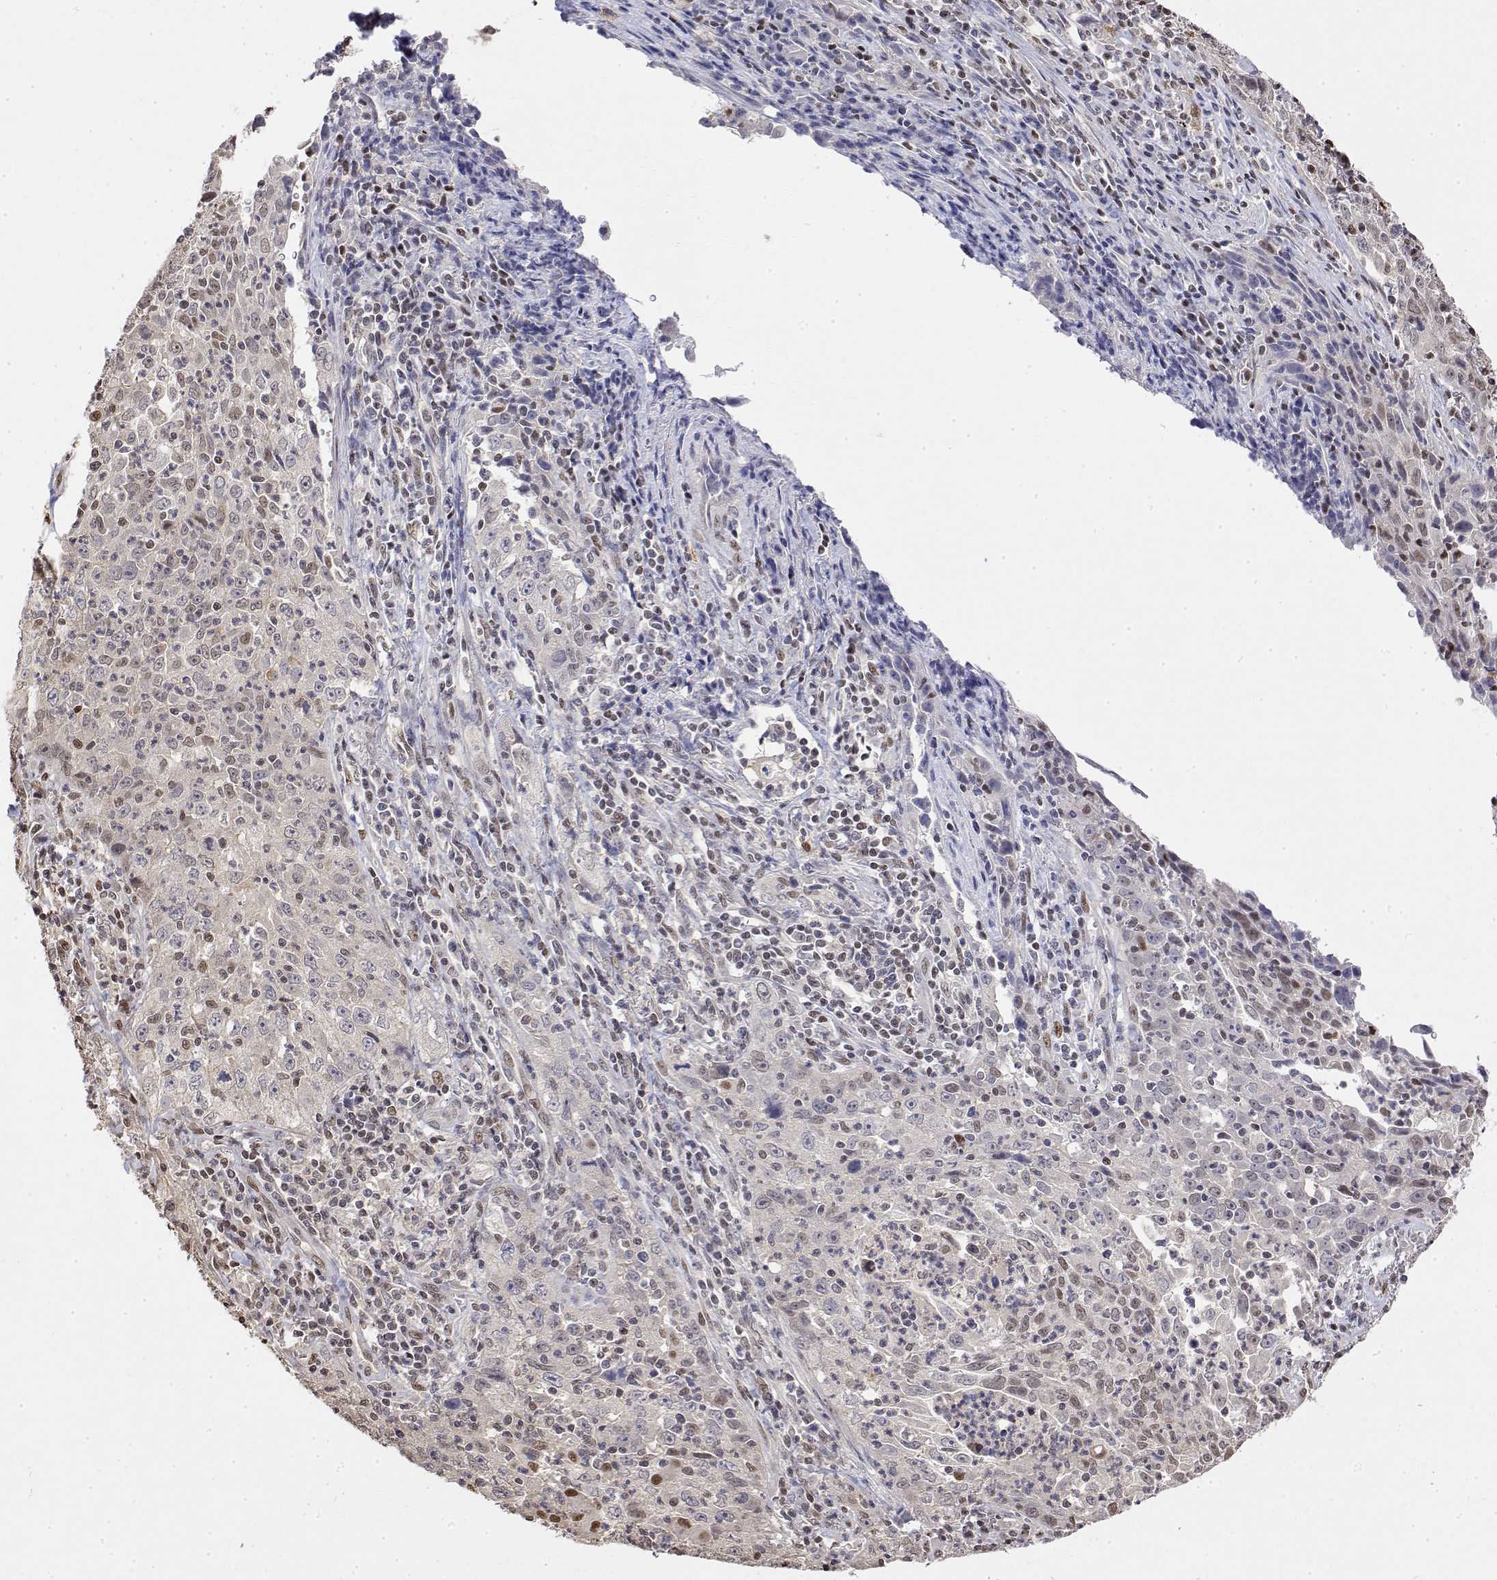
{"staining": {"intensity": "negative", "quantity": "none", "location": "none"}, "tissue": "lung cancer", "cell_type": "Tumor cells", "image_type": "cancer", "snomed": [{"axis": "morphology", "description": "Squamous cell carcinoma, NOS"}, {"axis": "topography", "description": "Lung"}], "caption": "Tumor cells are negative for protein expression in human squamous cell carcinoma (lung).", "gene": "TPI1", "patient": {"sex": "male", "age": 71}}